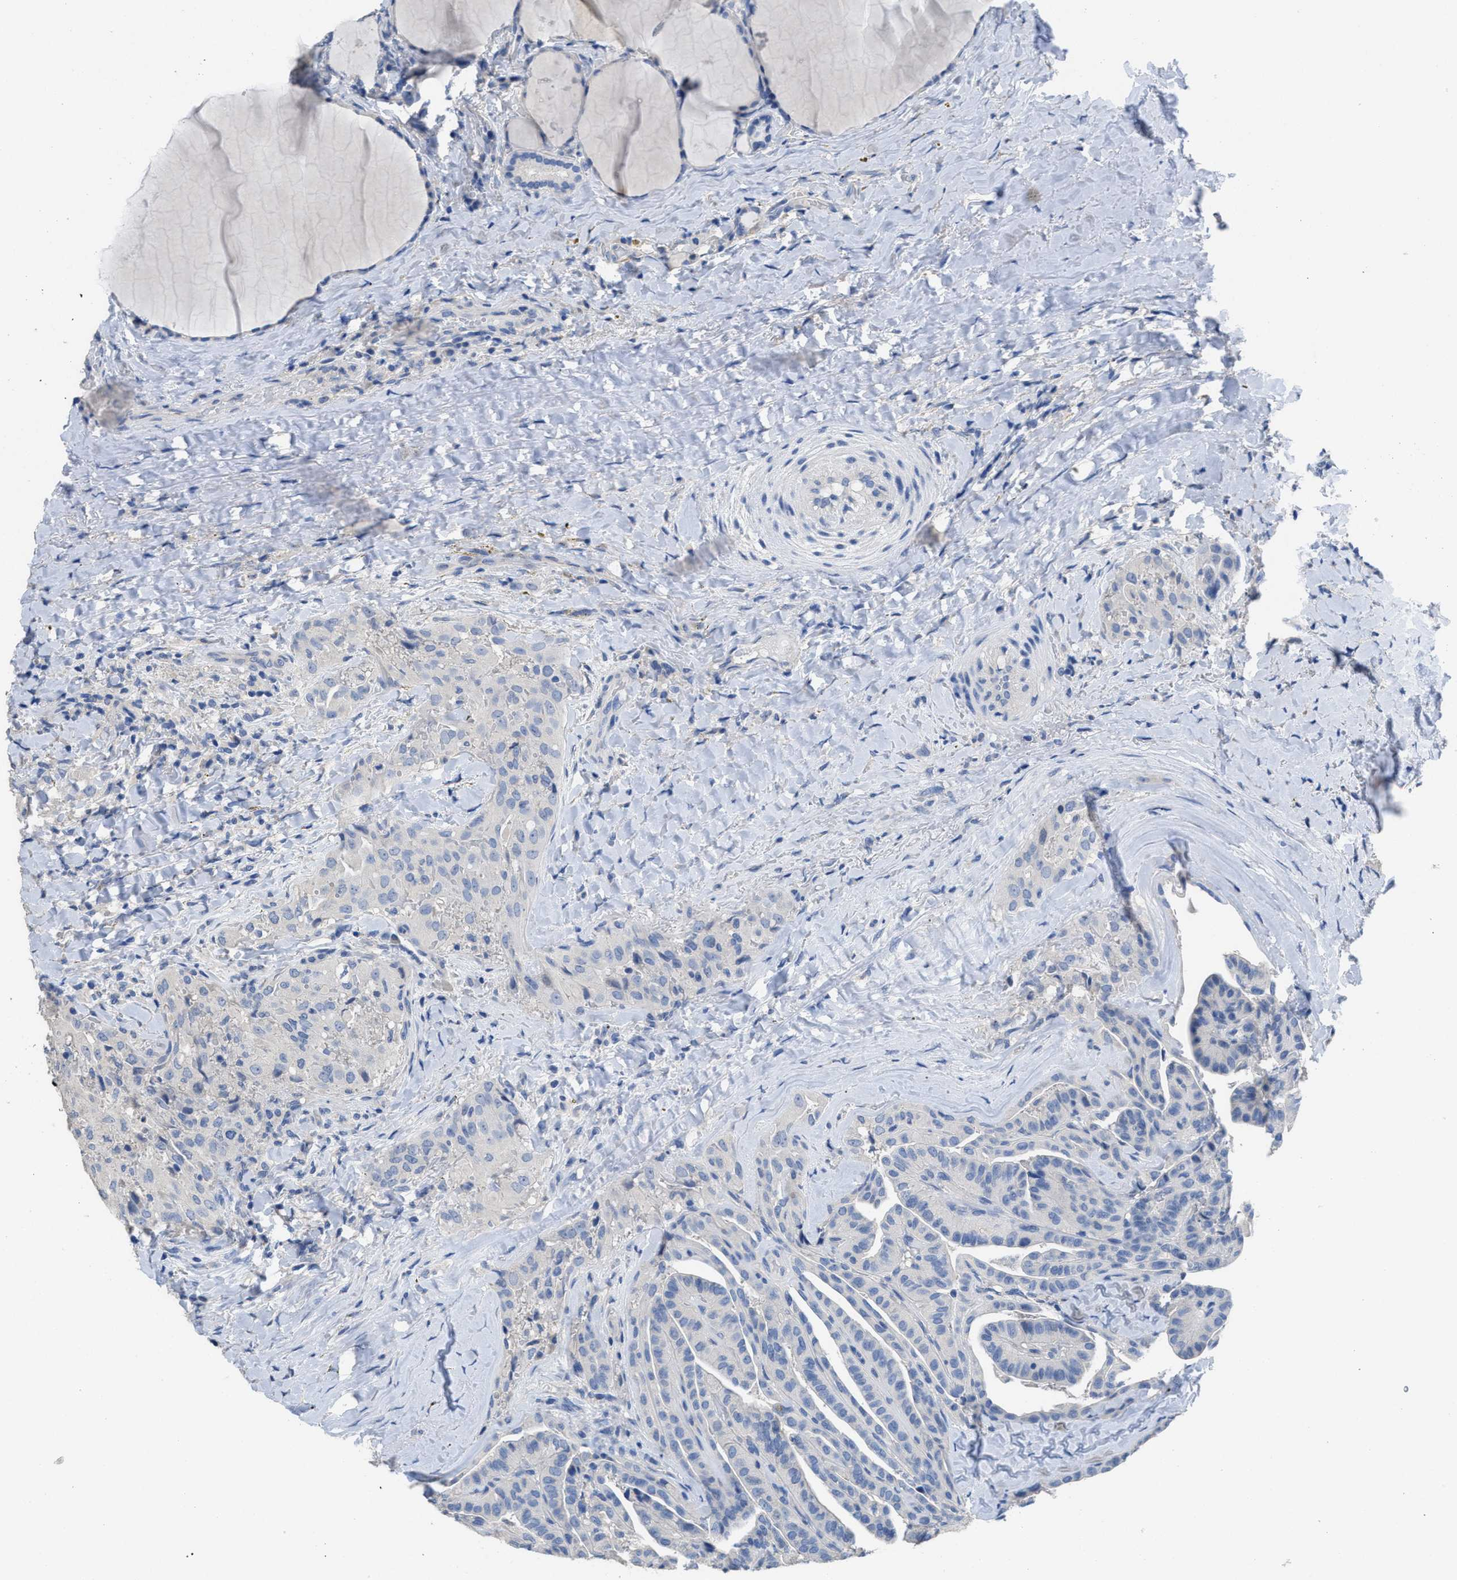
{"staining": {"intensity": "negative", "quantity": "none", "location": "none"}, "tissue": "thyroid cancer", "cell_type": "Tumor cells", "image_type": "cancer", "snomed": [{"axis": "morphology", "description": "Papillary adenocarcinoma, NOS"}, {"axis": "topography", "description": "Thyroid gland"}], "caption": "Image shows no protein positivity in tumor cells of papillary adenocarcinoma (thyroid) tissue. (DAB immunohistochemistry, high magnification).", "gene": "CA9", "patient": {"sex": "male", "age": 77}}